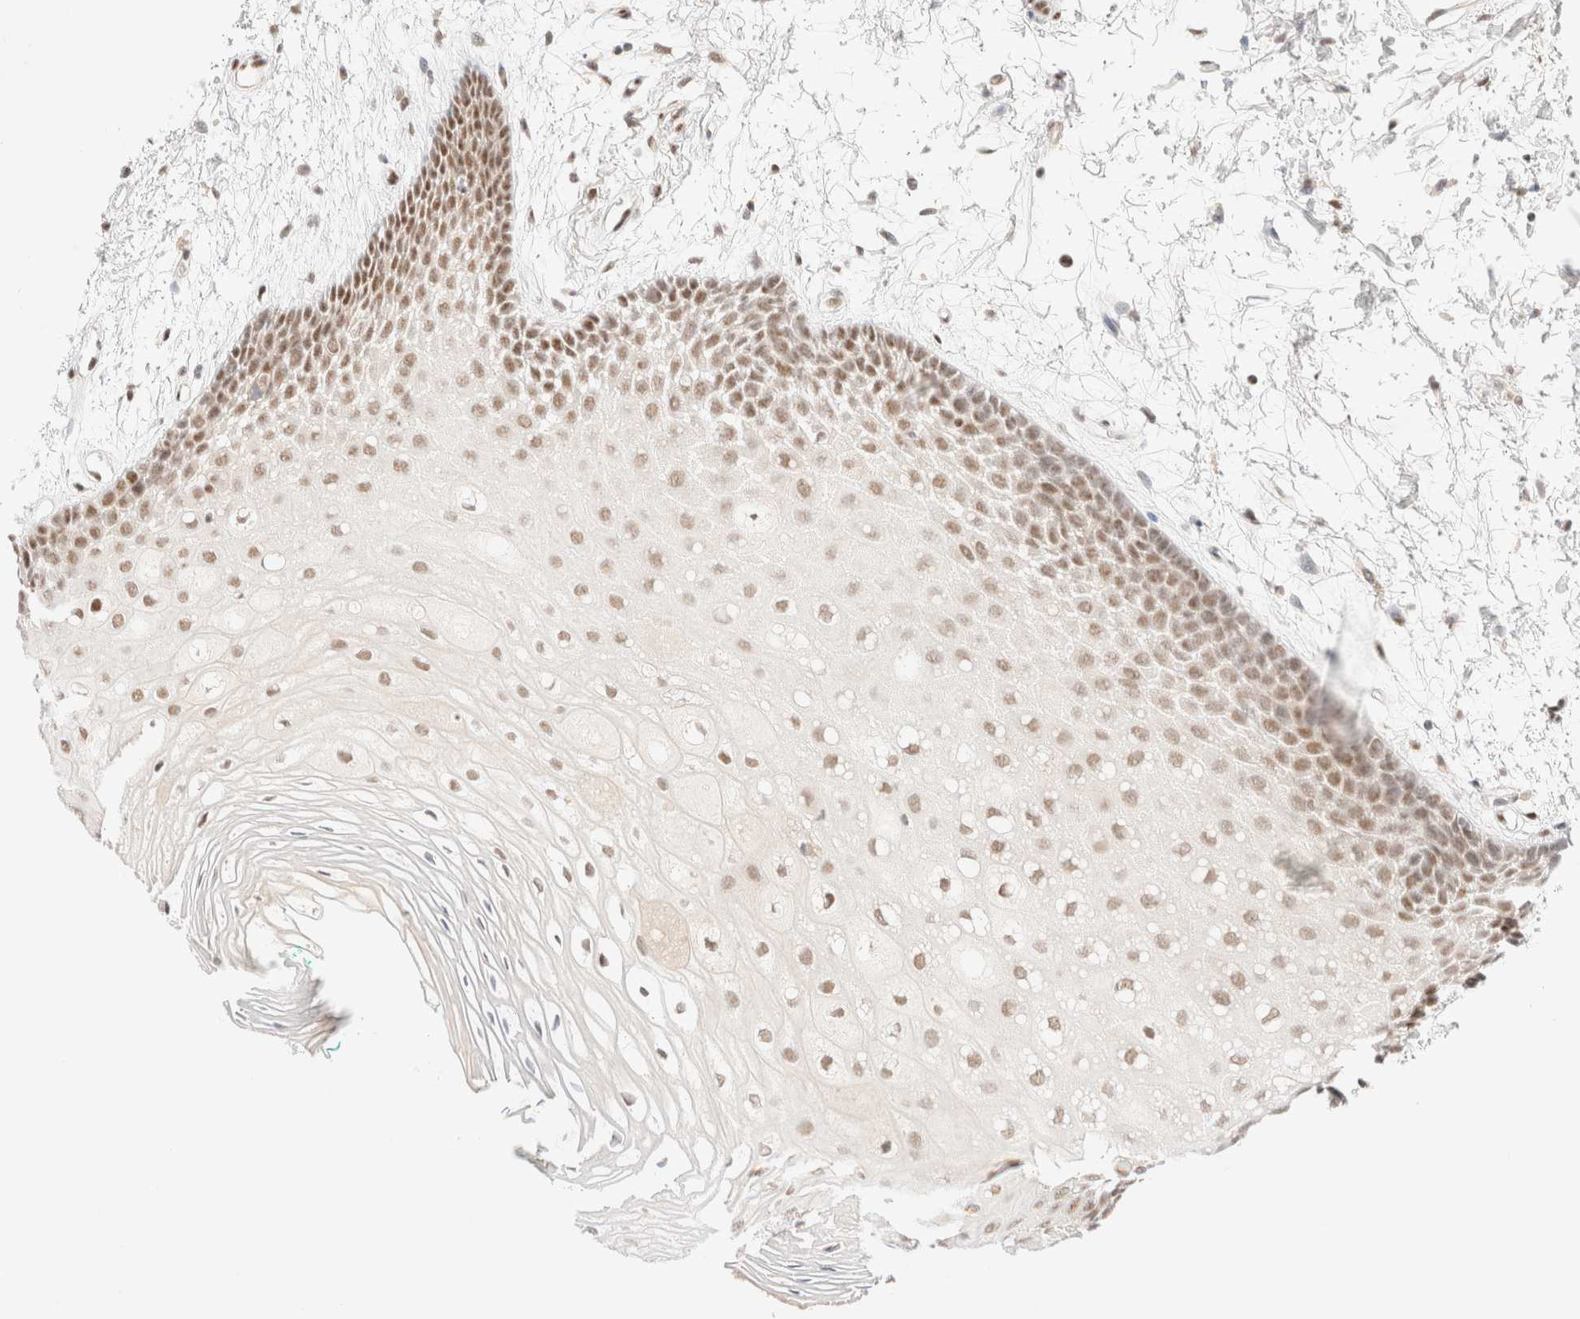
{"staining": {"intensity": "moderate", "quantity": ">75%", "location": "nuclear"}, "tissue": "oral mucosa", "cell_type": "Squamous epithelial cells", "image_type": "normal", "snomed": [{"axis": "morphology", "description": "Normal tissue, NOS"}, {"axis": "topography", "description": "Skeletal muscle"}, {"axis": "topography", "description": "Oral tissue"}, {"axis": "topography", "description": "Peripheral nerve tissue"}], "caption": "High-power microscopy captured an immunohistochemistry image of normal oral mucosa, revealing moderate nuclear positivity in about >75% of squamous epithelial cells.", "gene": "CIC", "patient": {"sex": "female", "age": 84}}